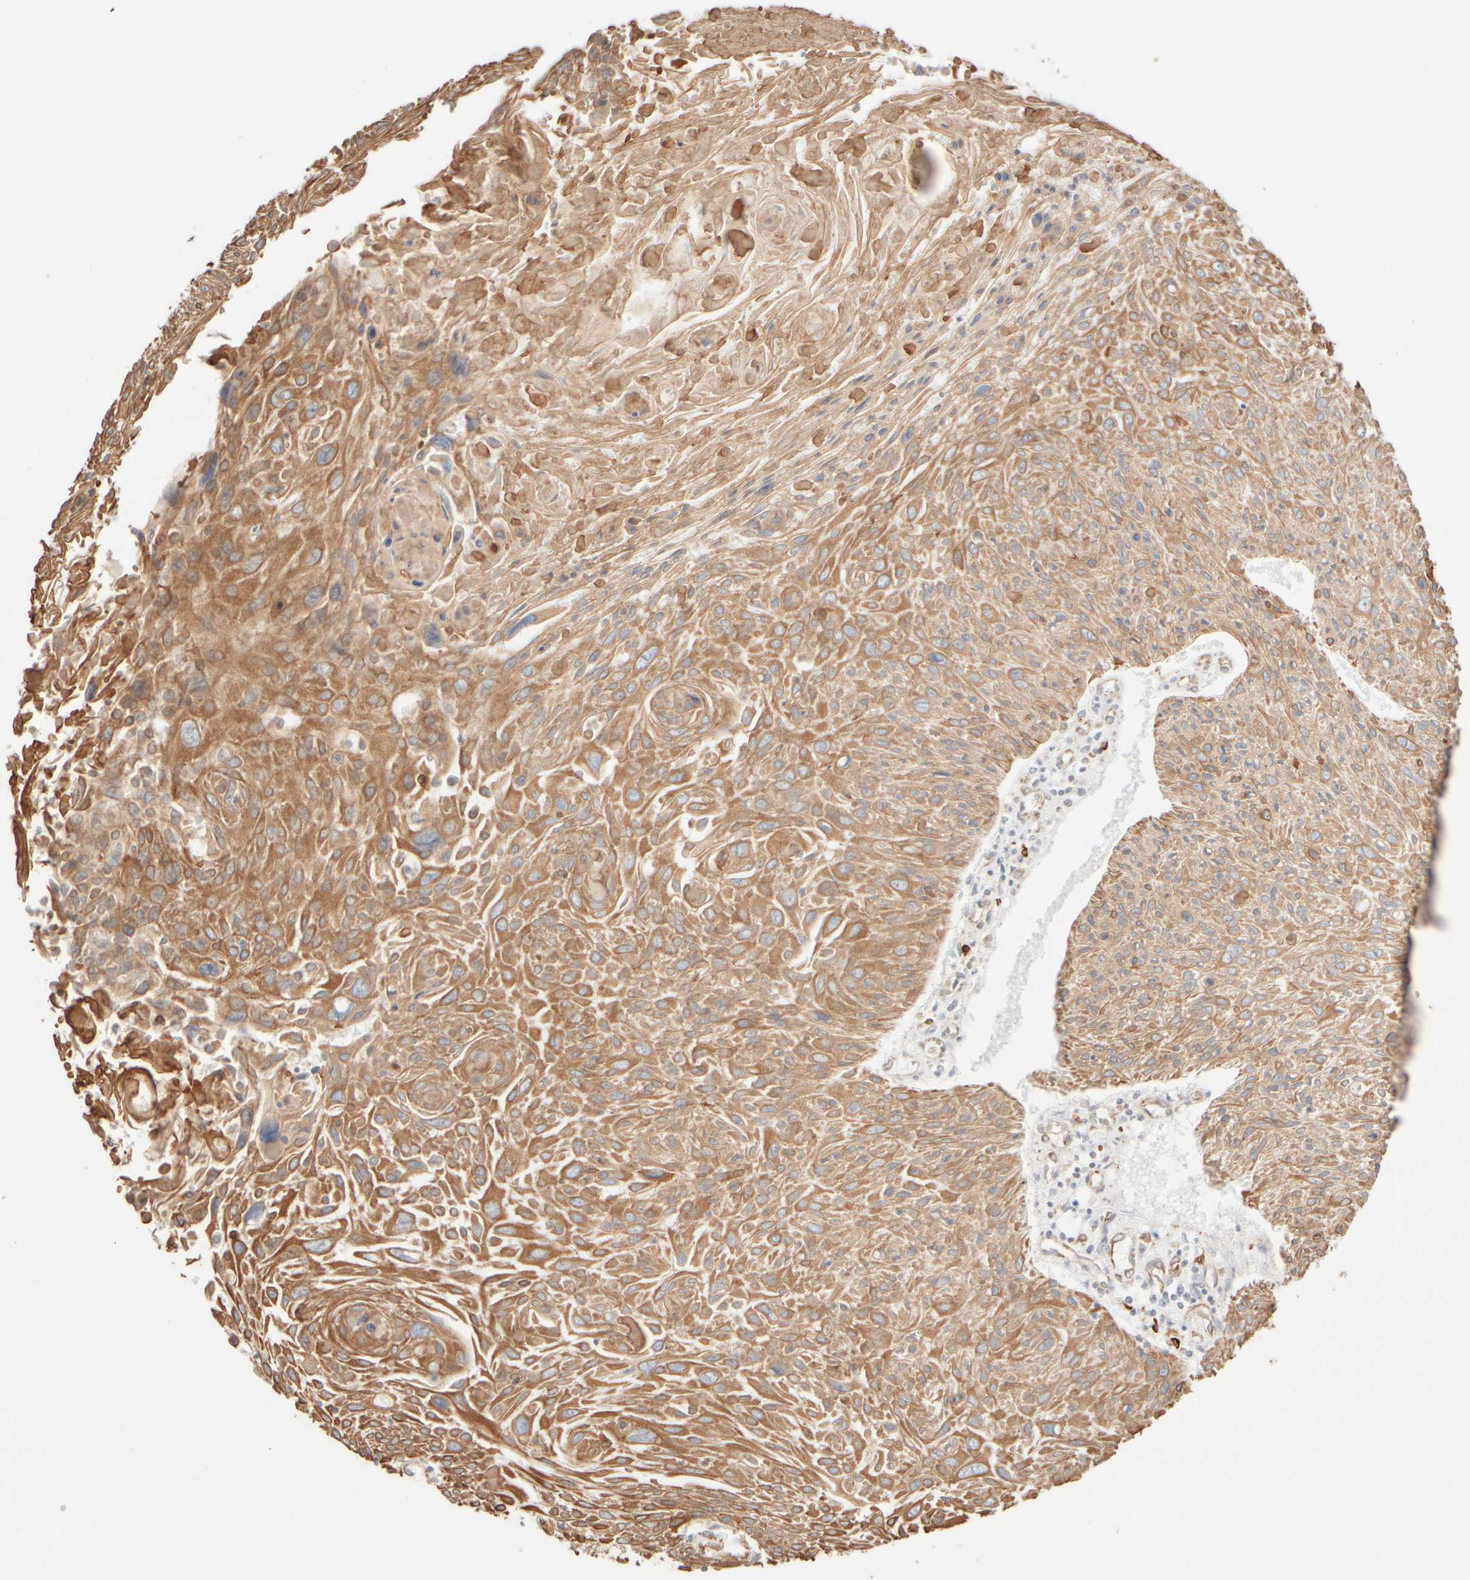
{"staining": {"intensity": "moderate", "quantity": ">75%", "location": "cytoplasmic/membranous"}, "tissue": "cervical cancer", "cell_type": "Tumor cells", "image_type": "cancer", "snomed": [{"axis": "morphology", "description": "Squamous cell carcinoma, NOS"}, {"axis": "topography", "description": "Cervix"}], "caption": "IHC image of cervical squamous cell carcinoma stained for a protein (brown), which demonstrates medium levels of moderate cytoplasmic/membranous staining in approximately >75% of tumor cells.", "gene": "KRT15", "patient": {"sex": "female", "age": 51}}